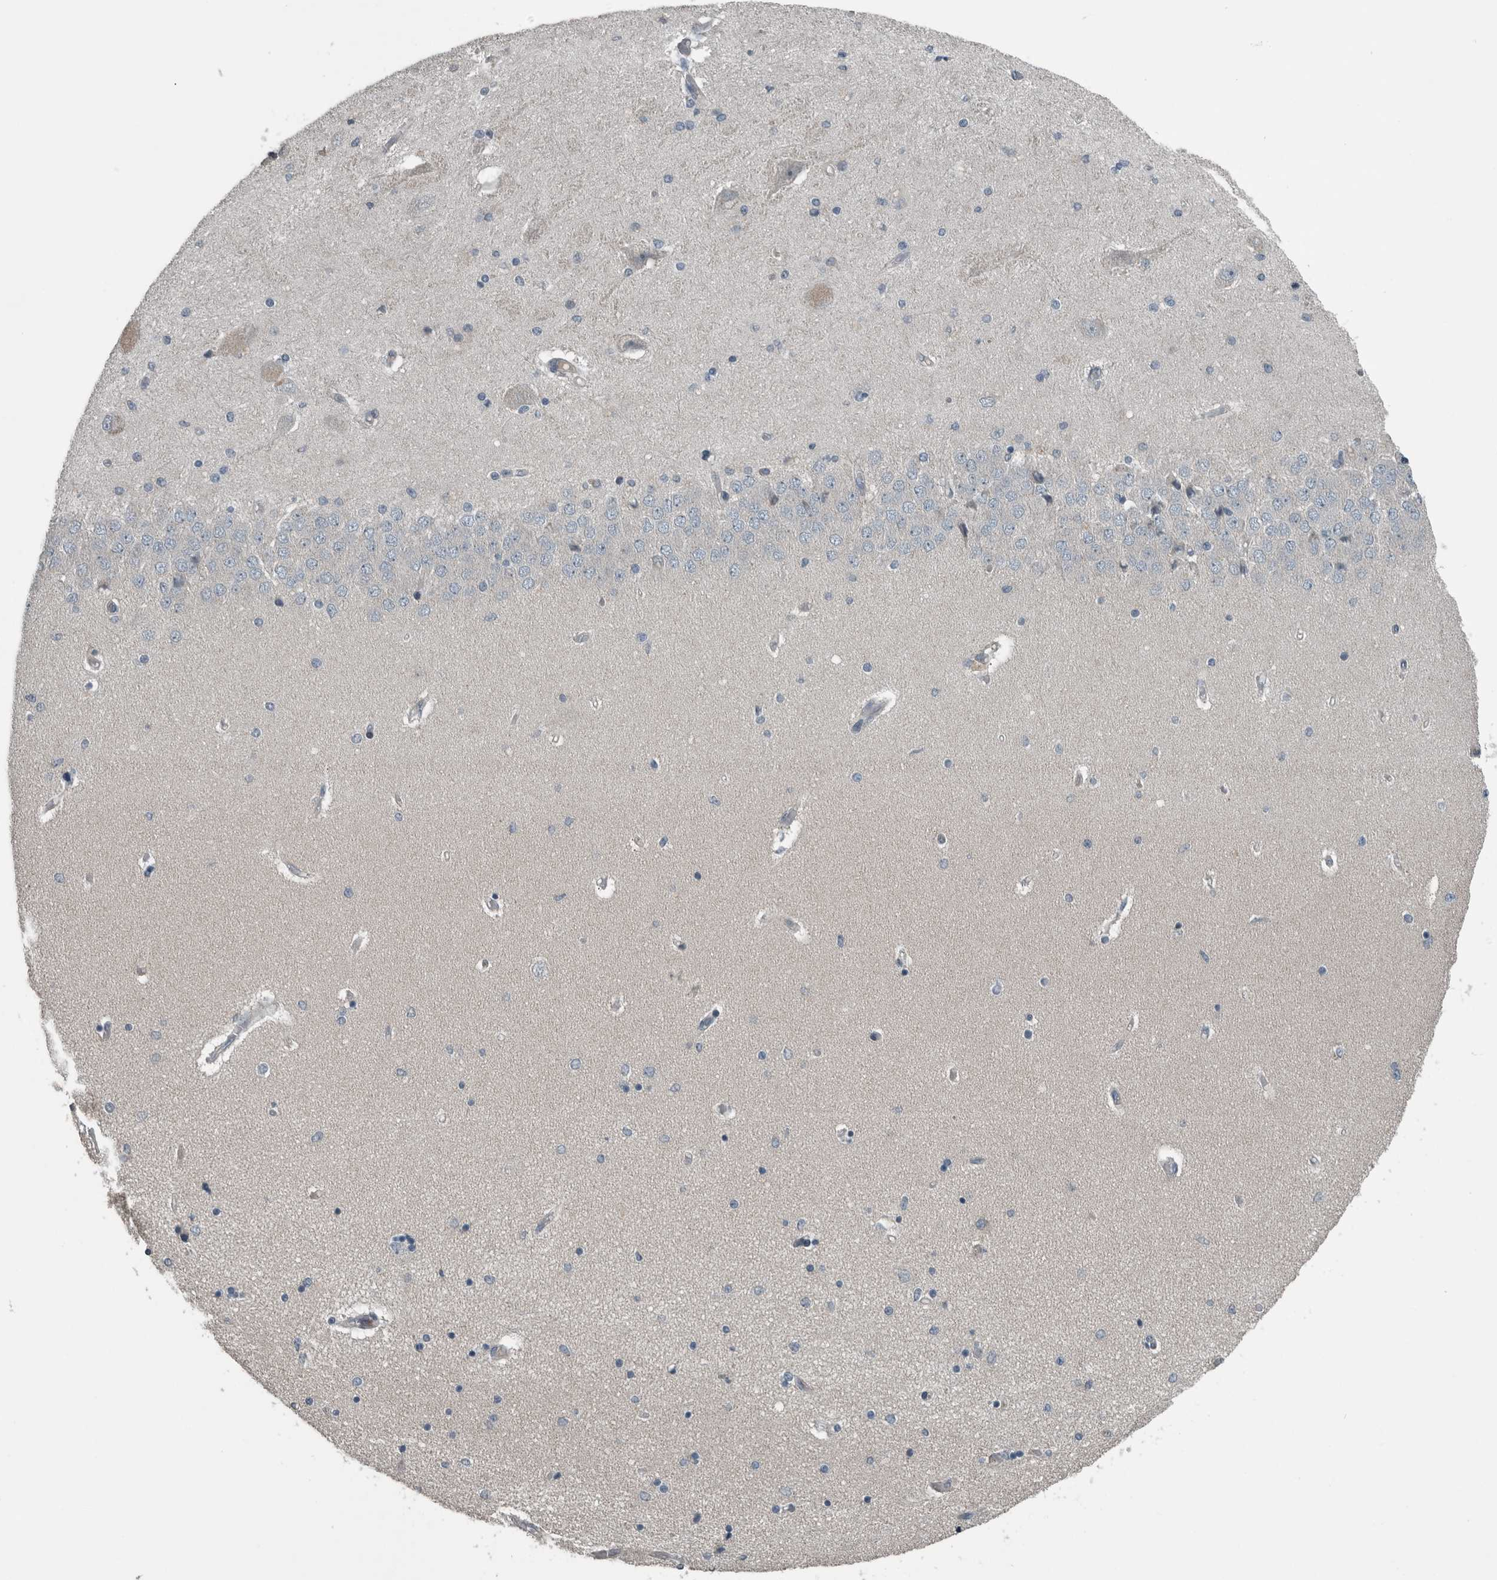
{"staining": {"intensity": "negative", "quantity": "none", "location": "none"}, "tissue": "hippocampus", "cell_type": "Glial cells", "image_type": "normal", "snomed": [{"axis": "morphology", "description": "Normal tissue, NOS"}, {"axis": "topography", "description": "Hippocampus"}], "caption": "Hippocampus stained for a protein using immunohistochemistry (IHC) demonstrates no expression glial cells.", "gene": "KRT20", "patient": {"sex": "female", "age": 54}}